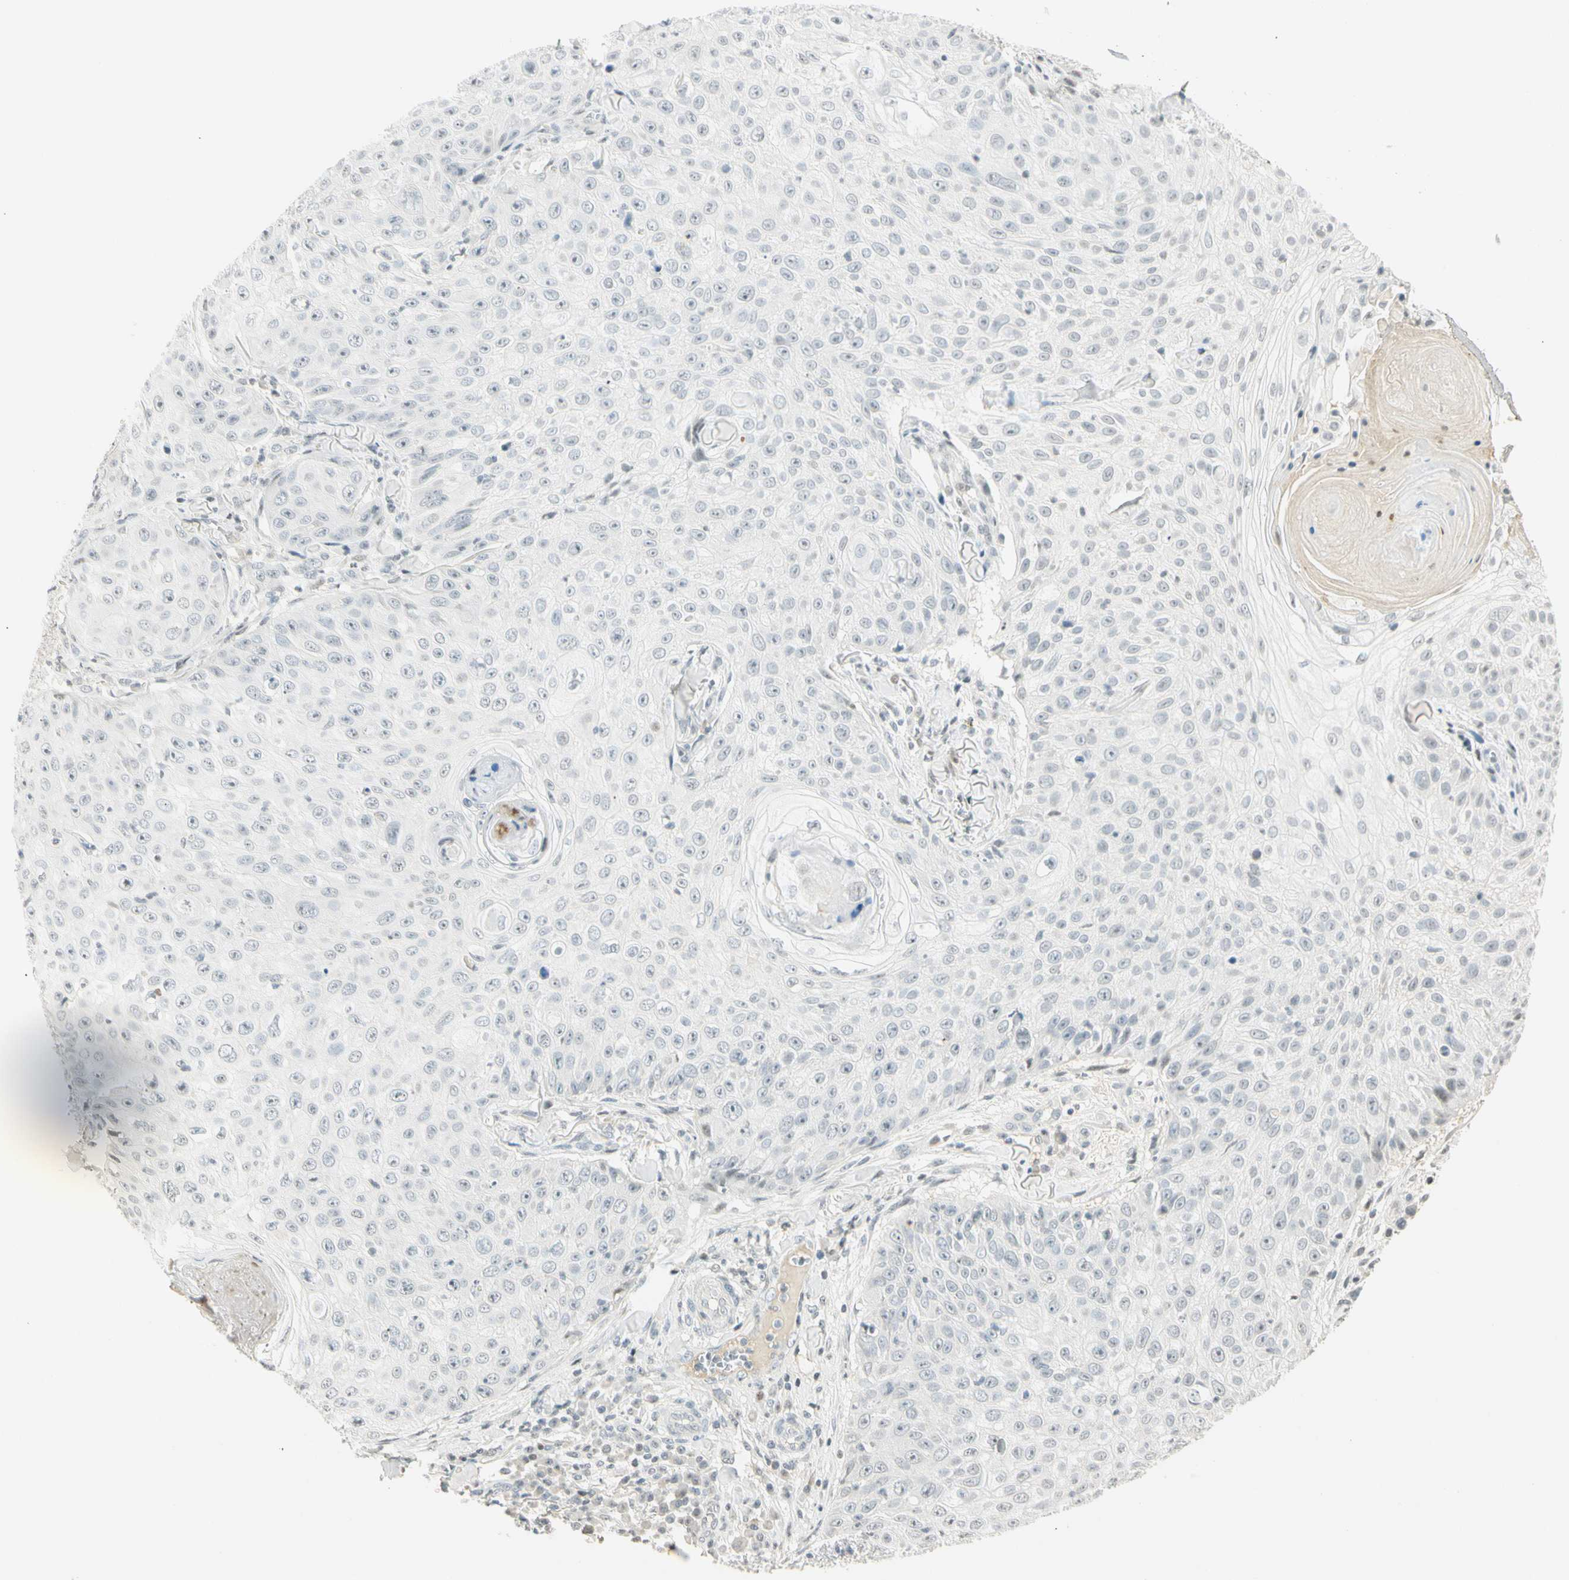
{"staining": {"intensity": "weak", "quantity": "<25%", "location": "nuclear"}, "tissue": "skin cancer", "cell_type": "Tumor cells", "image_type": "cancer", "snomed": [{"axis": "morphology", "description": "Squamous cell carcinoma, NOS"}, {"axis": "topography", "description": "Skin"}], "caption": "Immunohistochemistry (IHC) of skin cancer (squamous cell carcinoma) demonstrates no staining in tumor cells.", "gene": "SMAD3", "patient": {"sex": "male", "age": 86}}